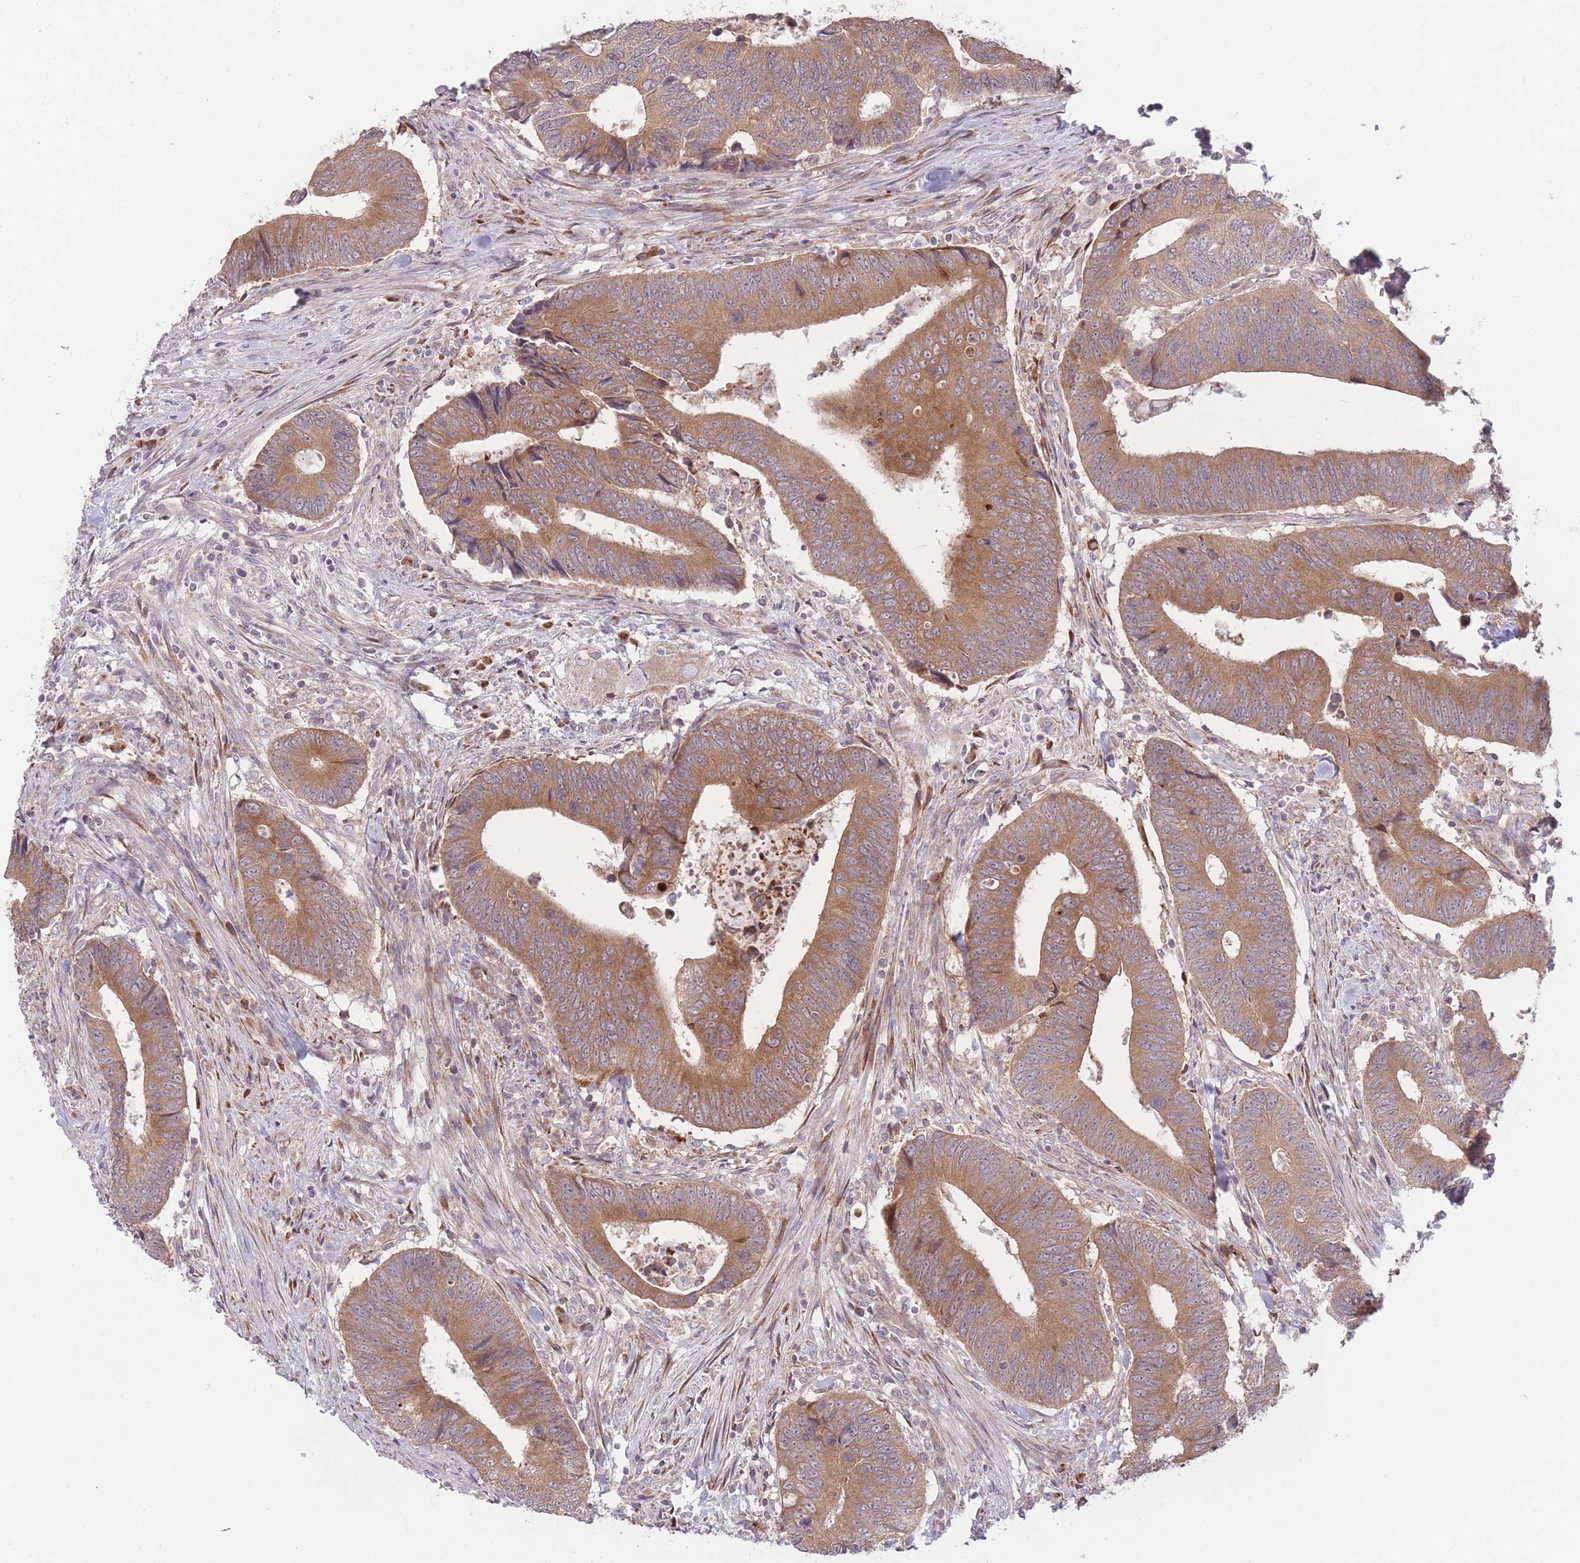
{"staining": {"intensity": "moderate", "quantity": ">75%", "location": "cytoplasmic/membranous"}, "tissue": "colorectal cancer", "cell_type": "Tumor cells", "image_type": "cancer", "snomed": [{"axis": "morphology", "description": "Adenocarcinoma, NOS"}, {"axis": "topography", "description": "Colon"}], "caption": "Human colorectal adenocarcinoma stained with a brown dye shows moderate cytoplasmic/membranous positive expression in approximately >75% of tumor cells.", "gene": "BOLA2B", "patient": {"sex": "male", "age": 87}}